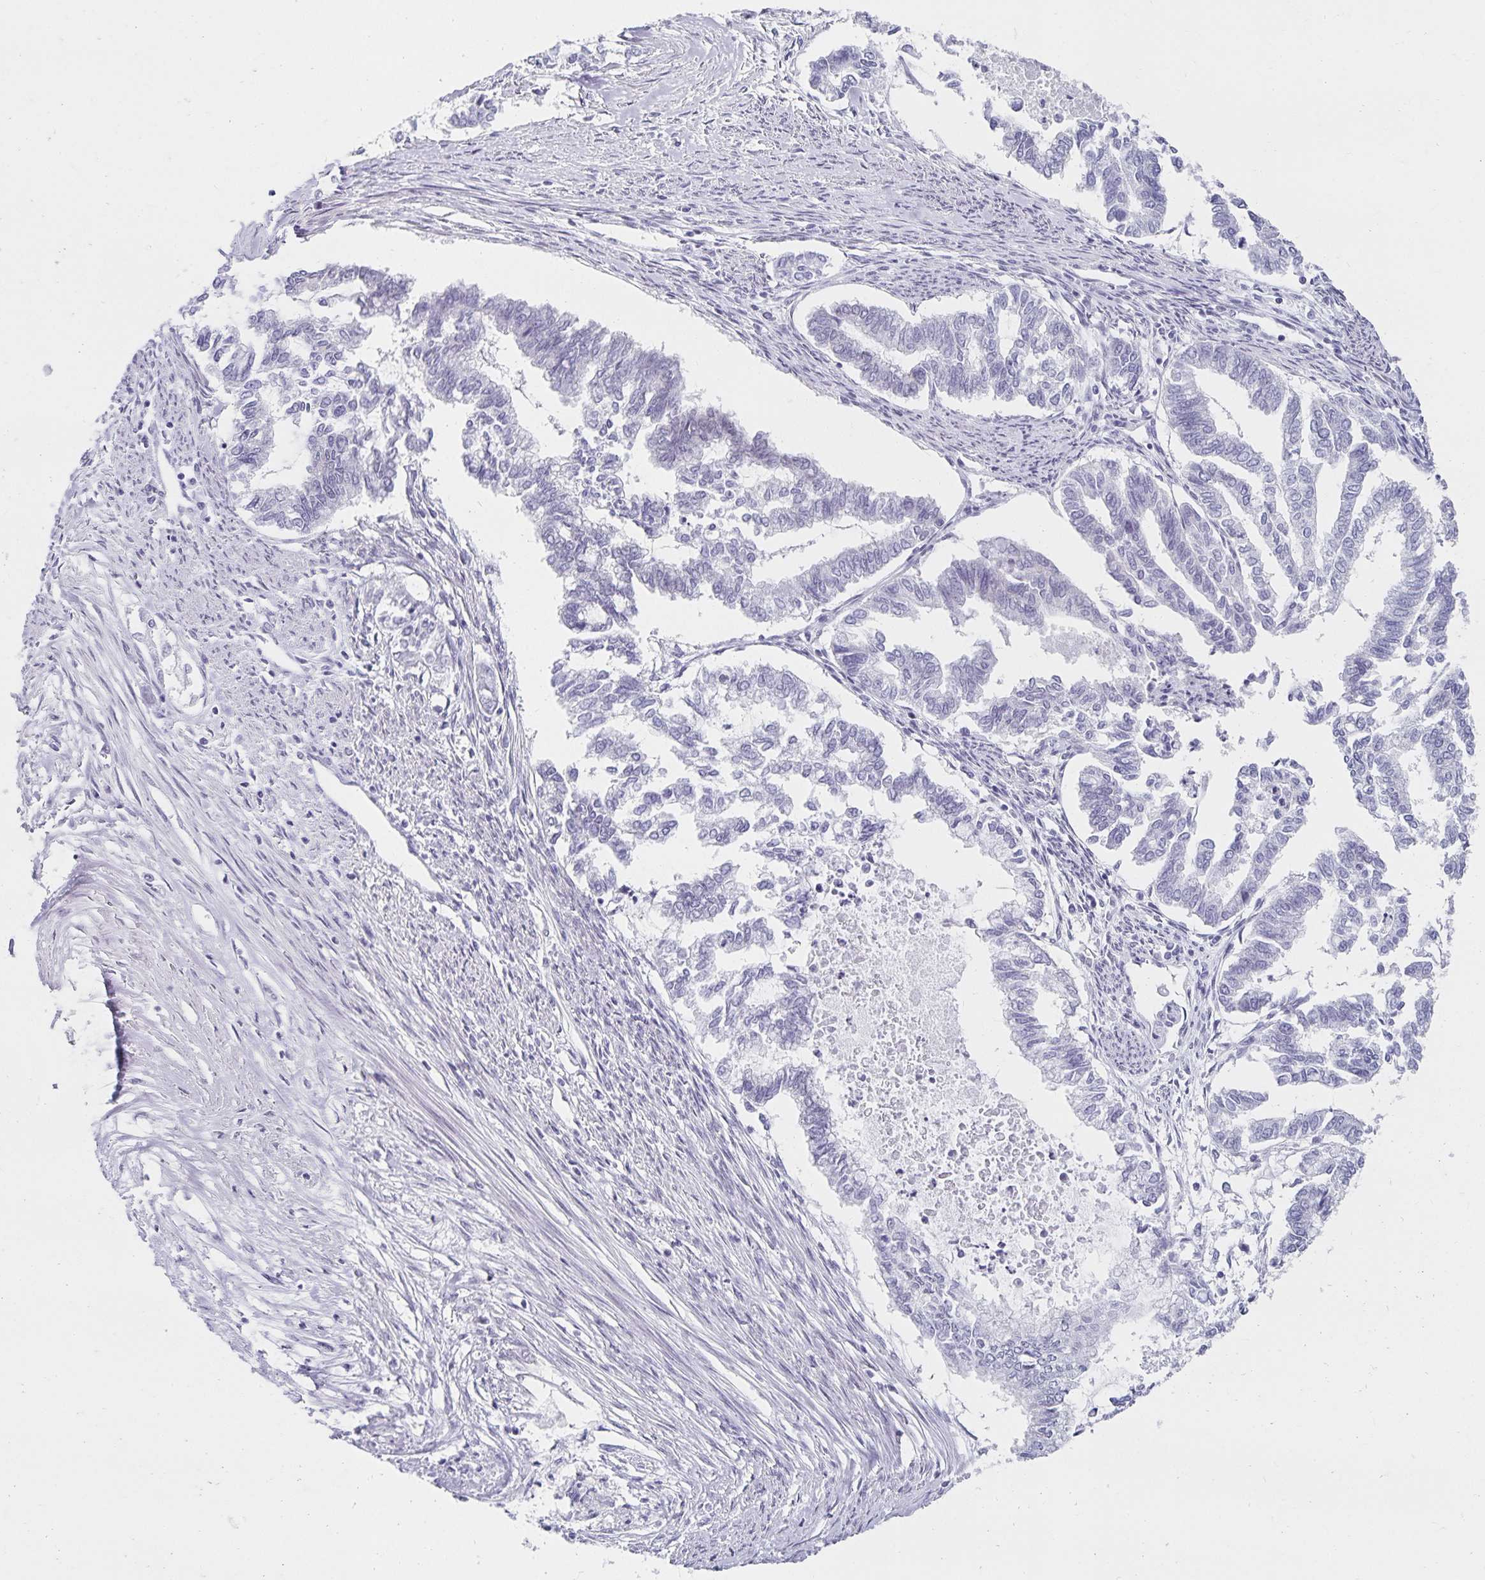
{"staining": {"intensity": "negative", "quantity": "none", "location": "none"}, "tissue": "endometrial cancer", "cell_type": "Tumor cells", "image_type": "cancer", "snomed": [{"axis": "morphology", "description": "Adenocarcinoma, NOS"}, {"axis": "topography", "description": "Endometrium"}], "caption": "Photomicrograph shows no protein expression in tumor cells of endometrial adenocarcinoma tissue.", "gene": "C20orf85", "patient": {"sex": "female", "age": 79}}